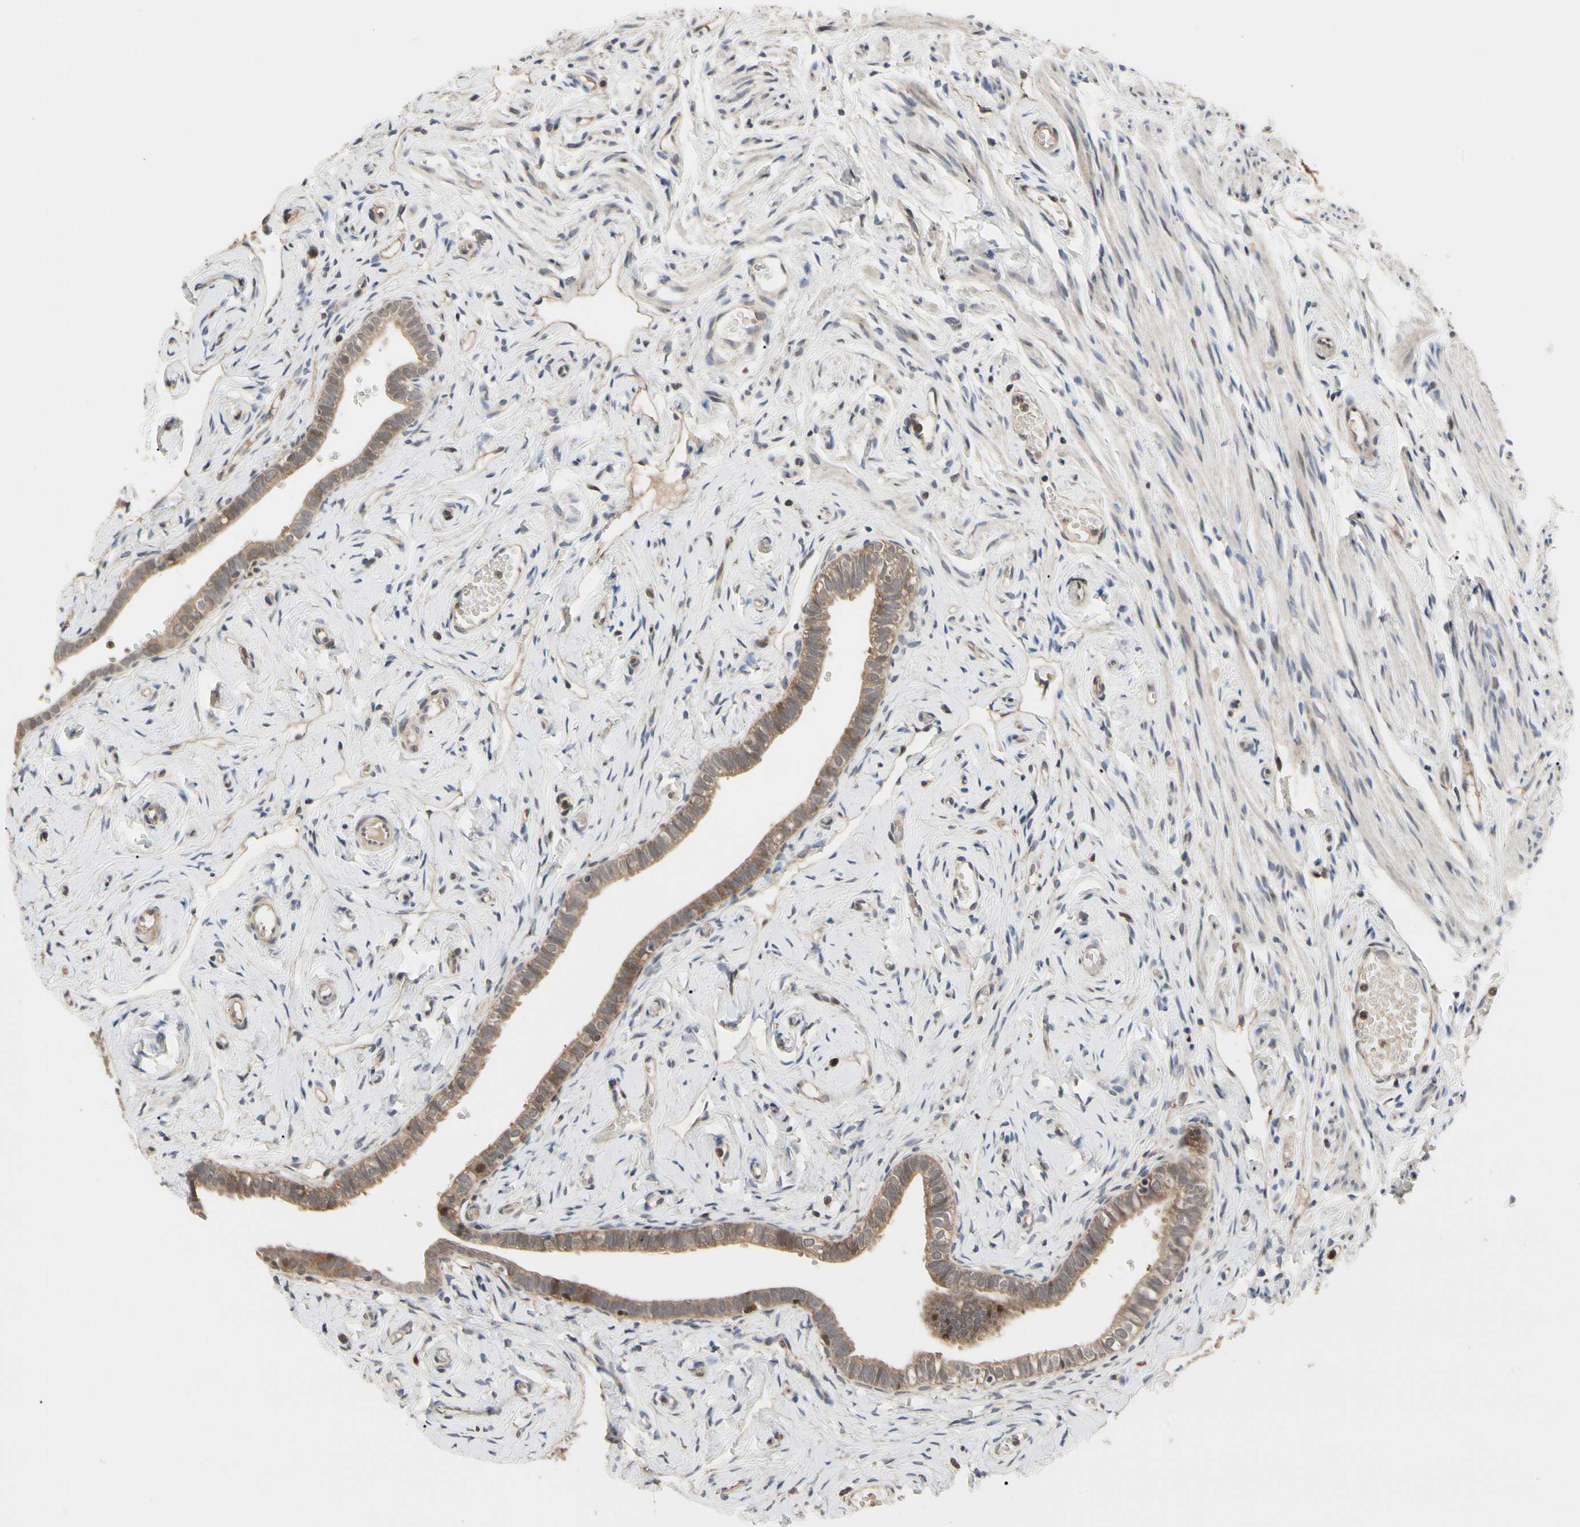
{"staining": {"intensity": "strong", "quantity": ">75%", "location": "cytoplasmic/membranous"}, "tissue": "fallopian tube", "cell_type": "Glandular cells", "image_type": "normal", "snomed": [{"axis": "morphology", "description": "Normal tissue, NOS"}, {"axis": "topography", "description": "Fallopian tube"}], "caption": "Protein staining of normal fallopian tube reveals strong cytoplasmic/membranous positivity in approximately >75% of glandular cells.", "gene": "CYTIP", "patient": {"sex": "female", "age": 71}}